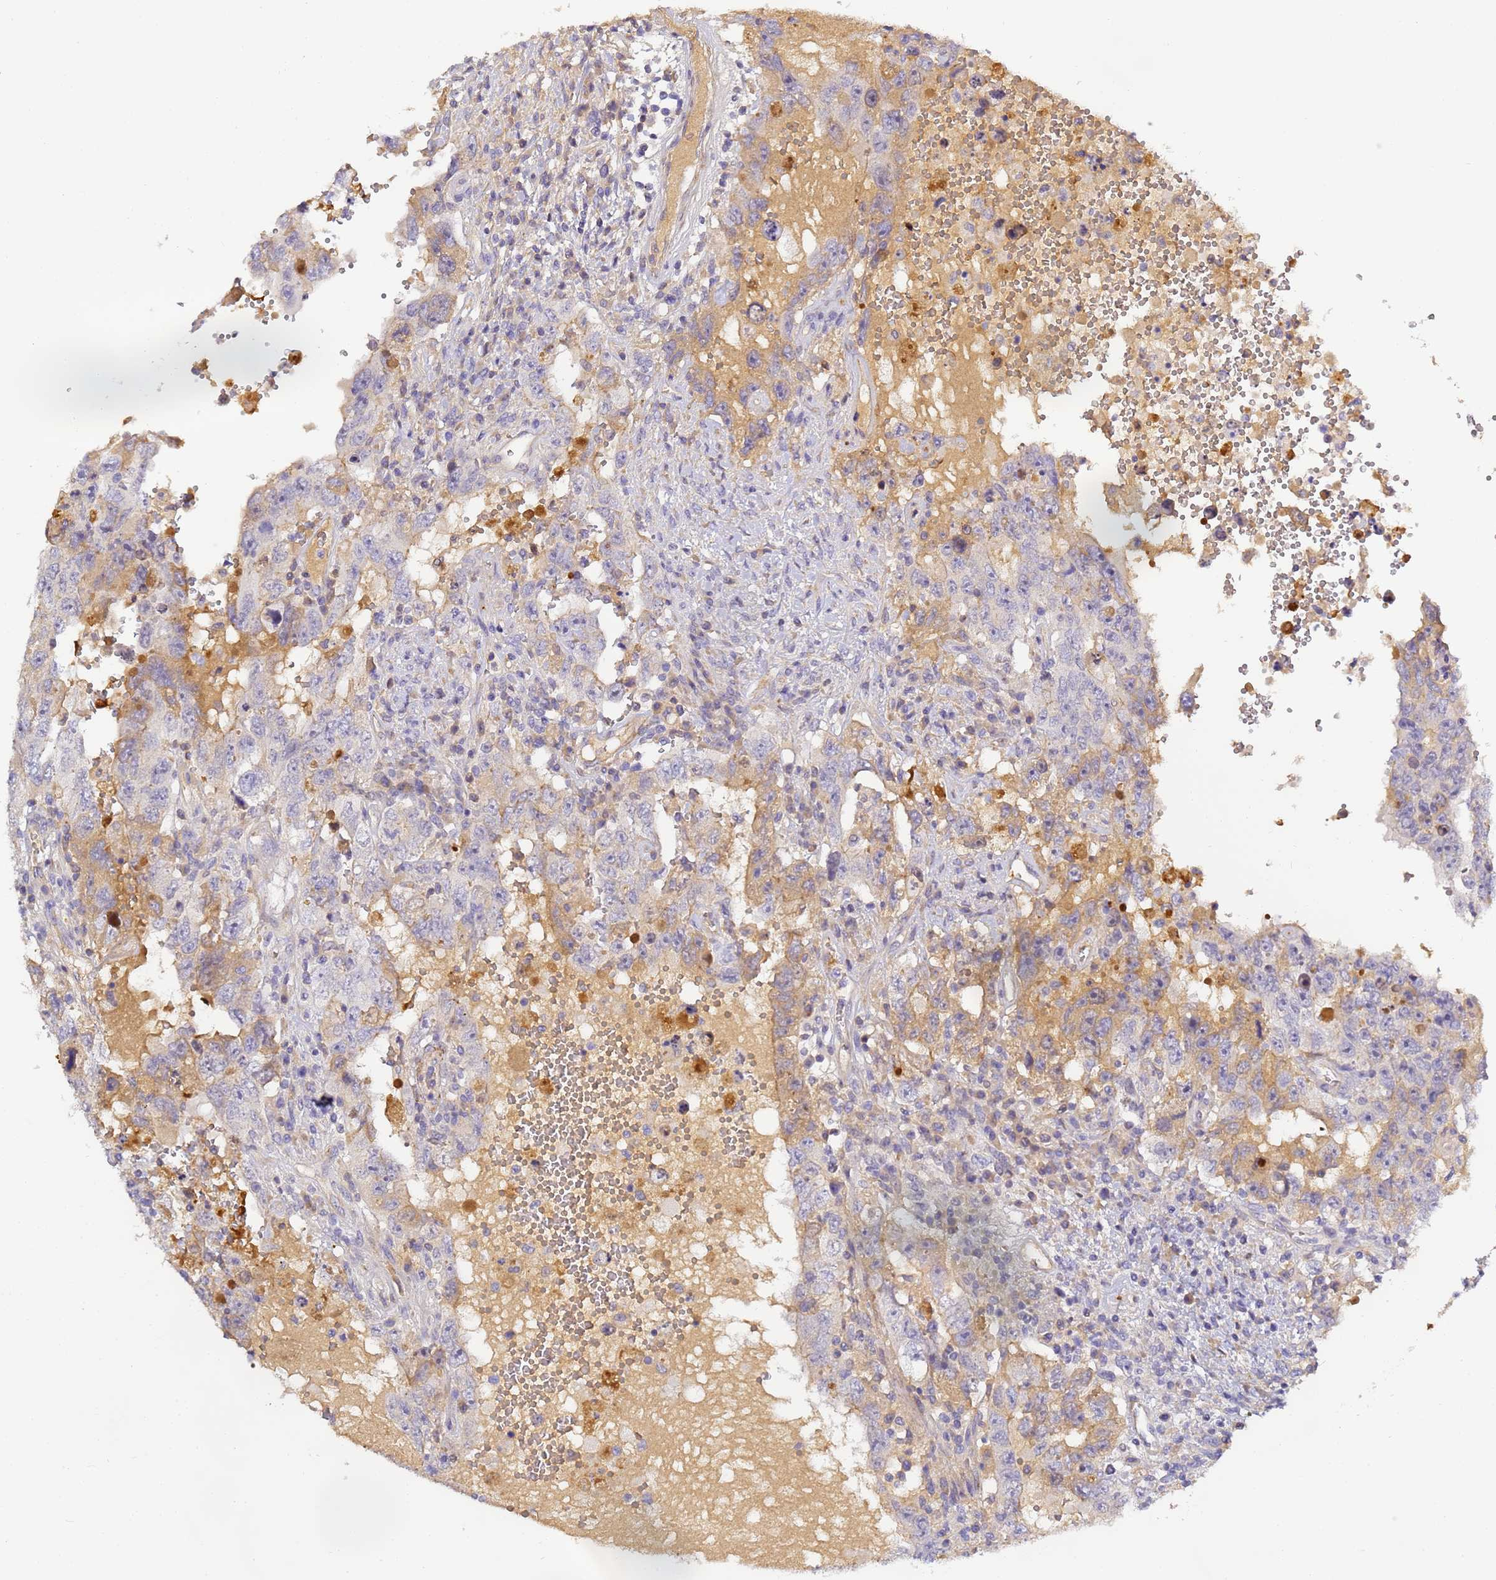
{"staining": {"intensity": "weak", "quantity": "25%-75%", "location": "cytoplasmic/membranous"}, "tissue": "testis cancer", "cell_type": "Tumor cells", "image_type": "cancer", "snomed": [{"axis": "morphology", "description": "Carcinoma, Embryonal, NOS"}, {"axis": "topography", "description": "Testis"}], "caption": "Testis embryonal carcinoma was stained to show a protein in brown. There is low levels of weak cytoplasmic/membranous positivity in about 25%-75% of tumor cells.", "gene": "CFH", "patient": {"sex": "male", "age": 26}}